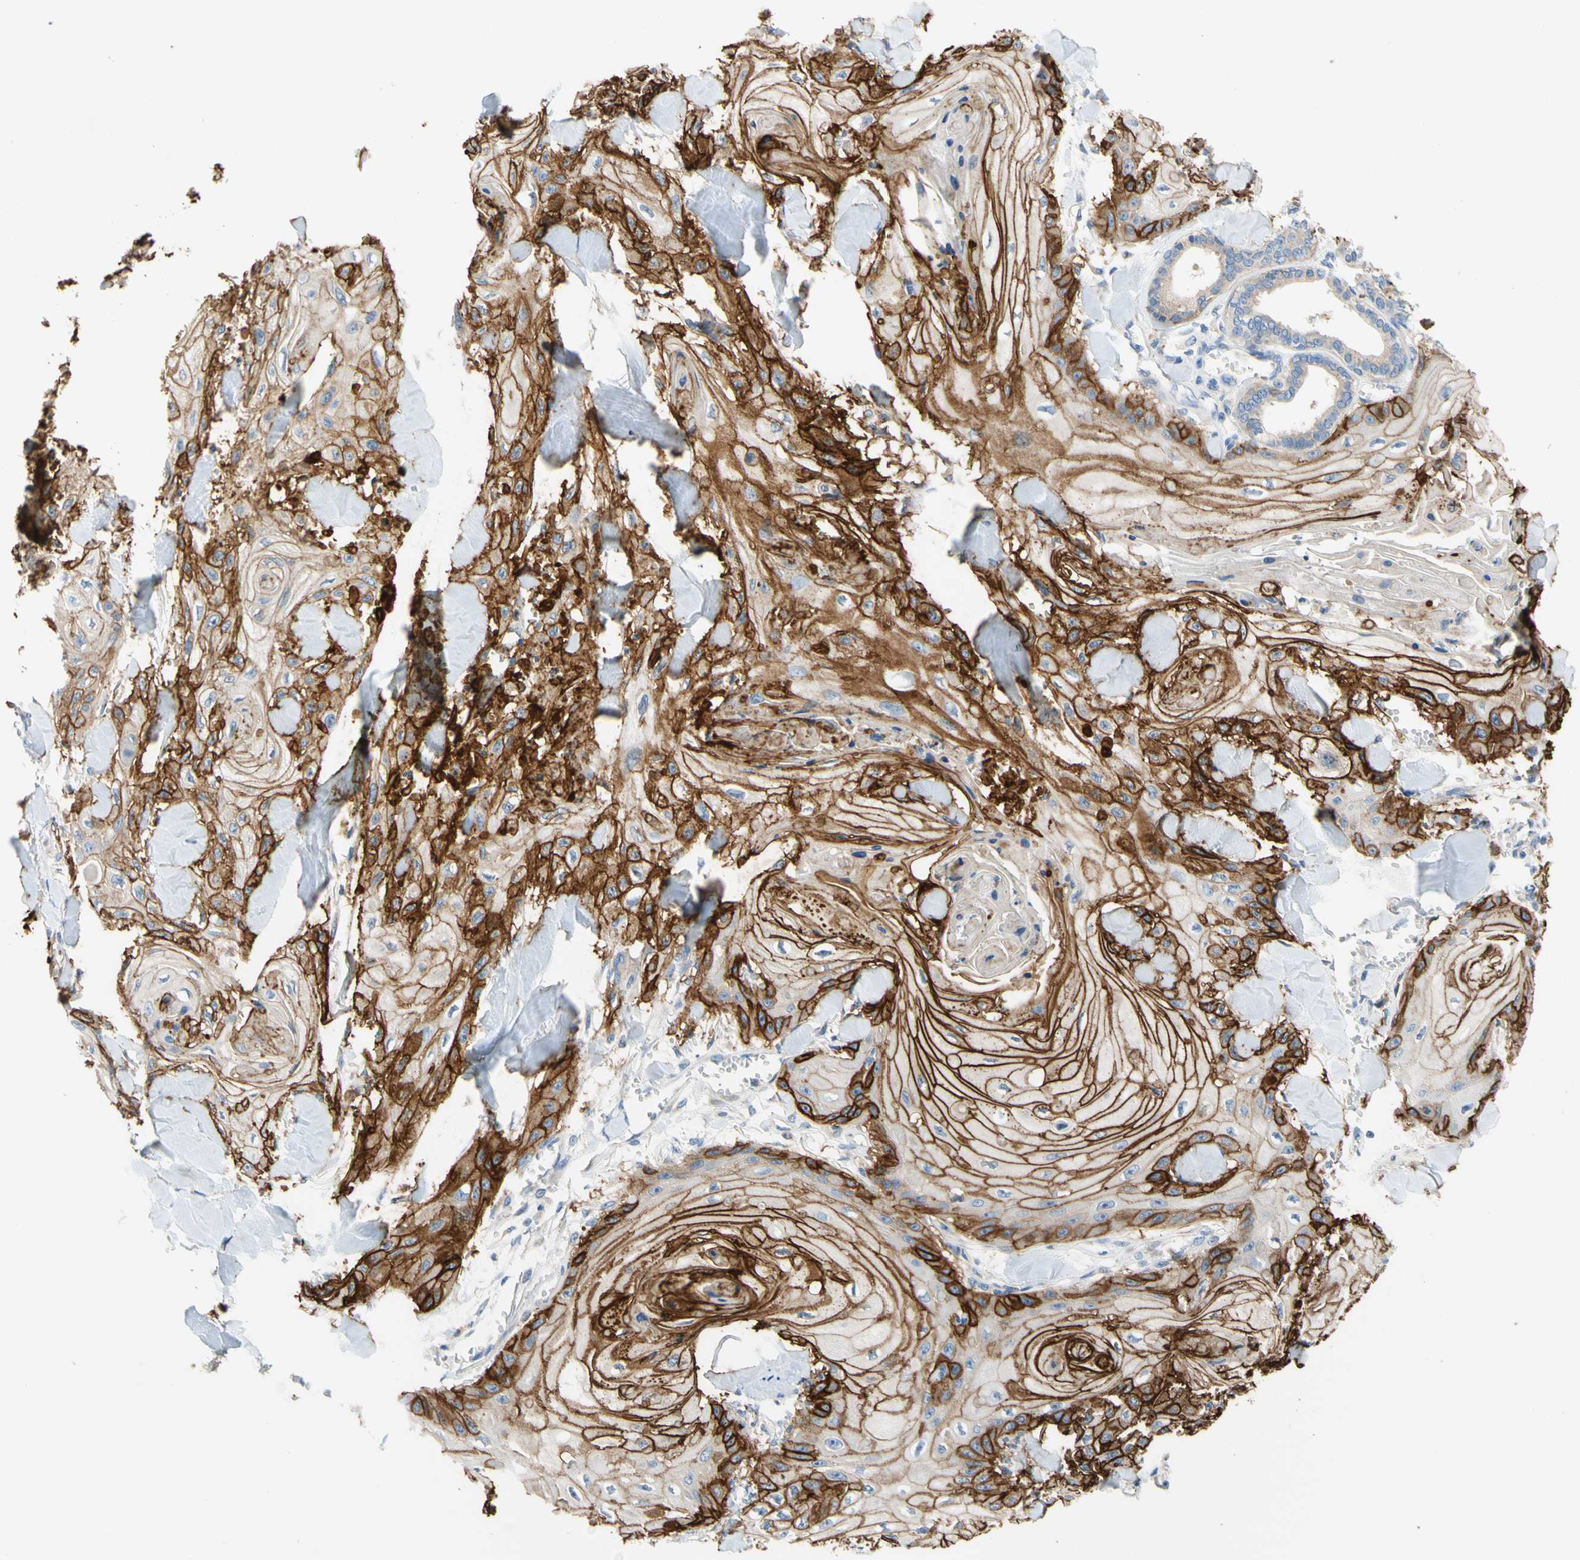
{"staining": {"intensity": "strong", "quantity": ">75%", "location": "cytoplasmic/membranous"}, "tissue": "skin cancer", "cell_type": "Tumor cells", "image_type": "cancer", "snomed": [{"axis": "morphology", "description": "Squamous cell carcinoma, NOS"}, {"axis": "topography", "description": "Skin"}], "caption": "This image reveals immunohistochemistry staining of skin cancer, with high strong cytoplasmic/membranous staining in about >75% of tumor cells.", "gene": "F3", "patient": {"sex": "male", "age": 74}}